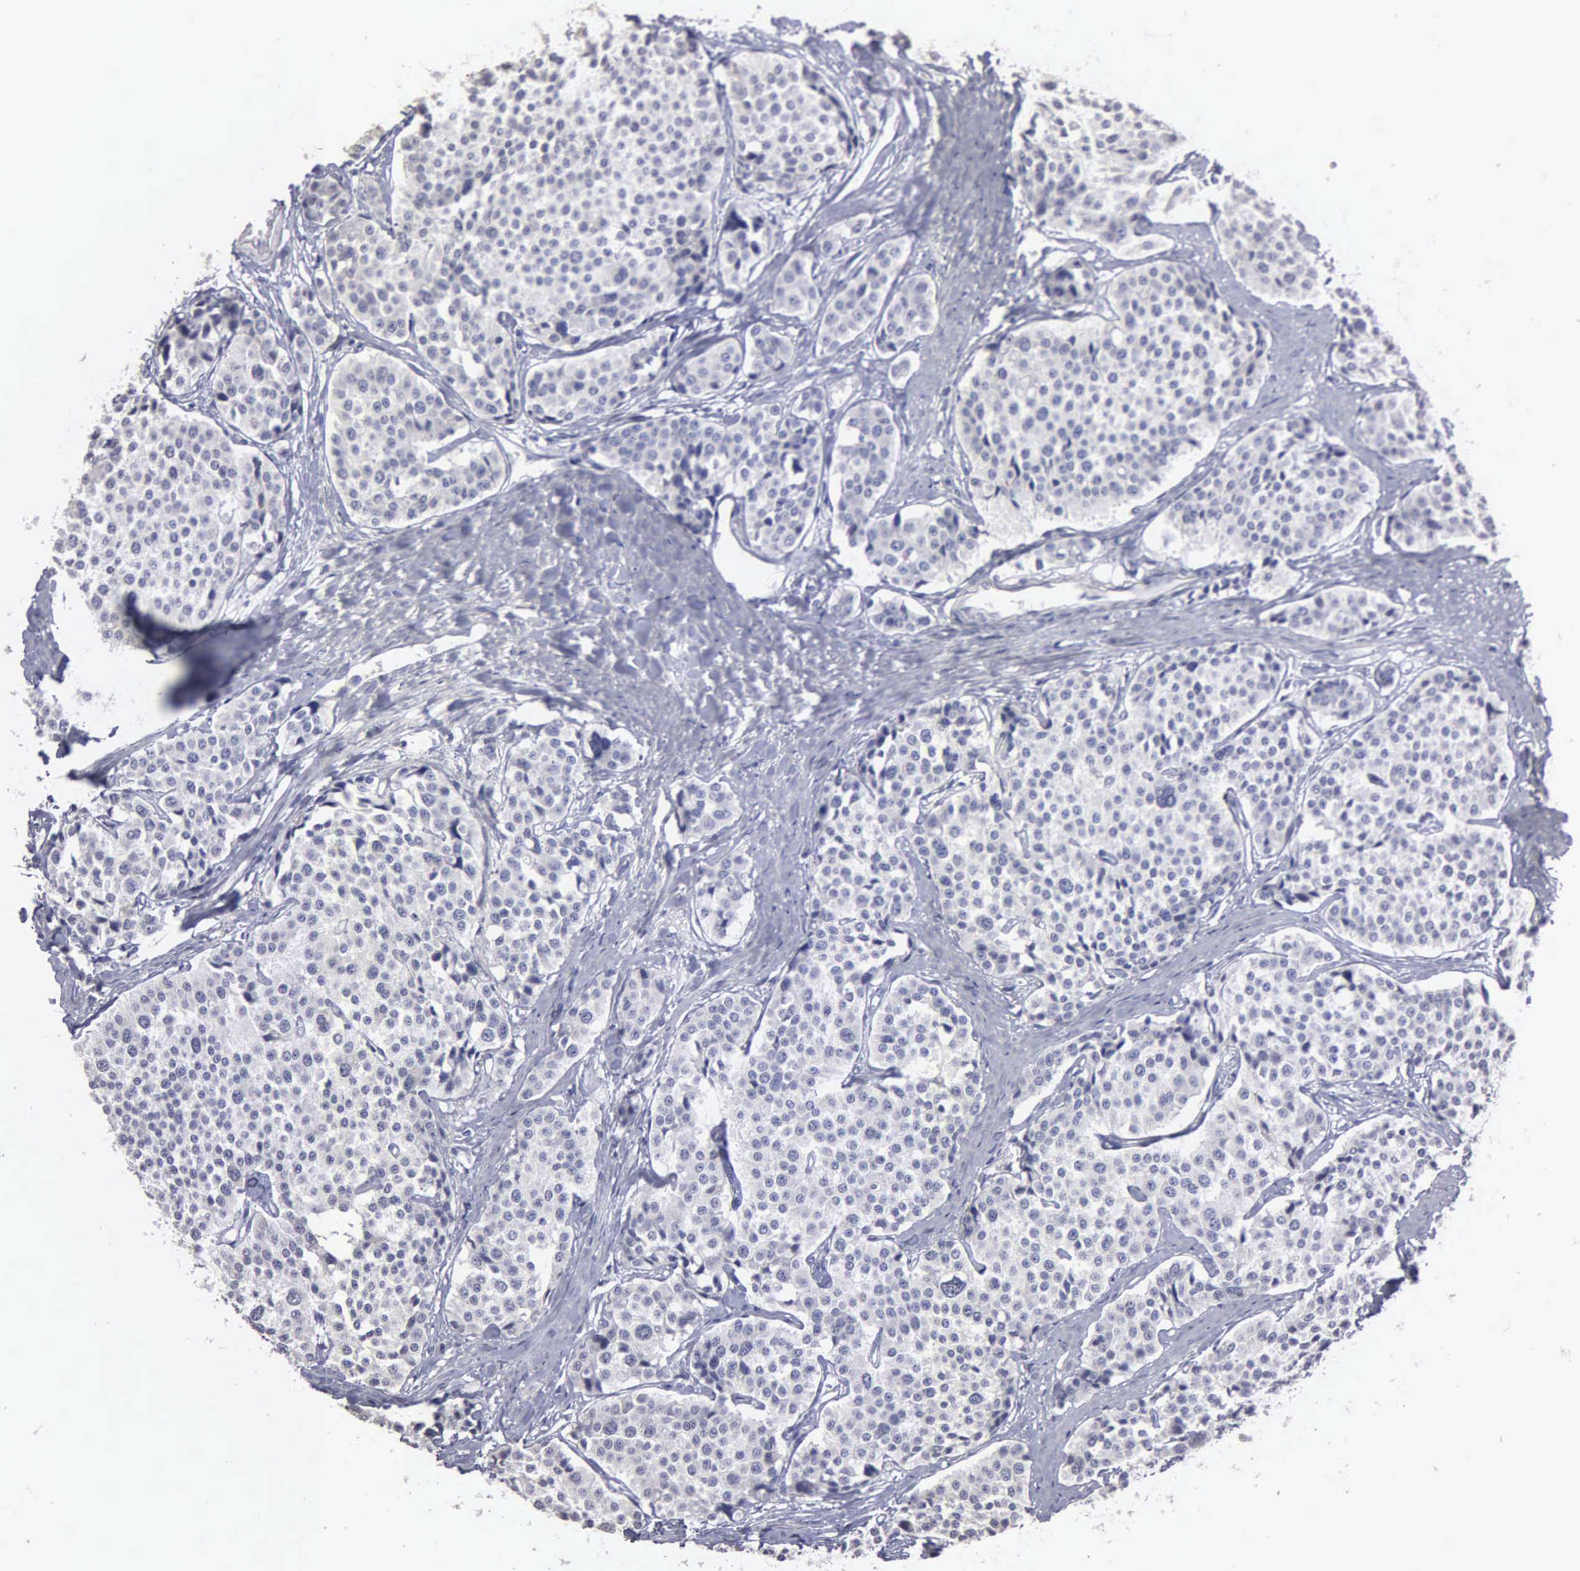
{"staining": {"intensity": "negative", "quantity": "none", "location": "none"}, "tissue": "carcinoid", "cell_type": "Tumor cells", "image_type": "cancer", "snomed": [{"axis": "morphology", "description": "Carcinoid, malignant, NOS"}, {"axis": "topography", "description": "Small intestine"}], "caption": "The micrograph demonstrates no significant expression in tumor cells of carcinoid (malignant).", "gene": "UPB1", "patient": {"sex": "male", "age": 60}}